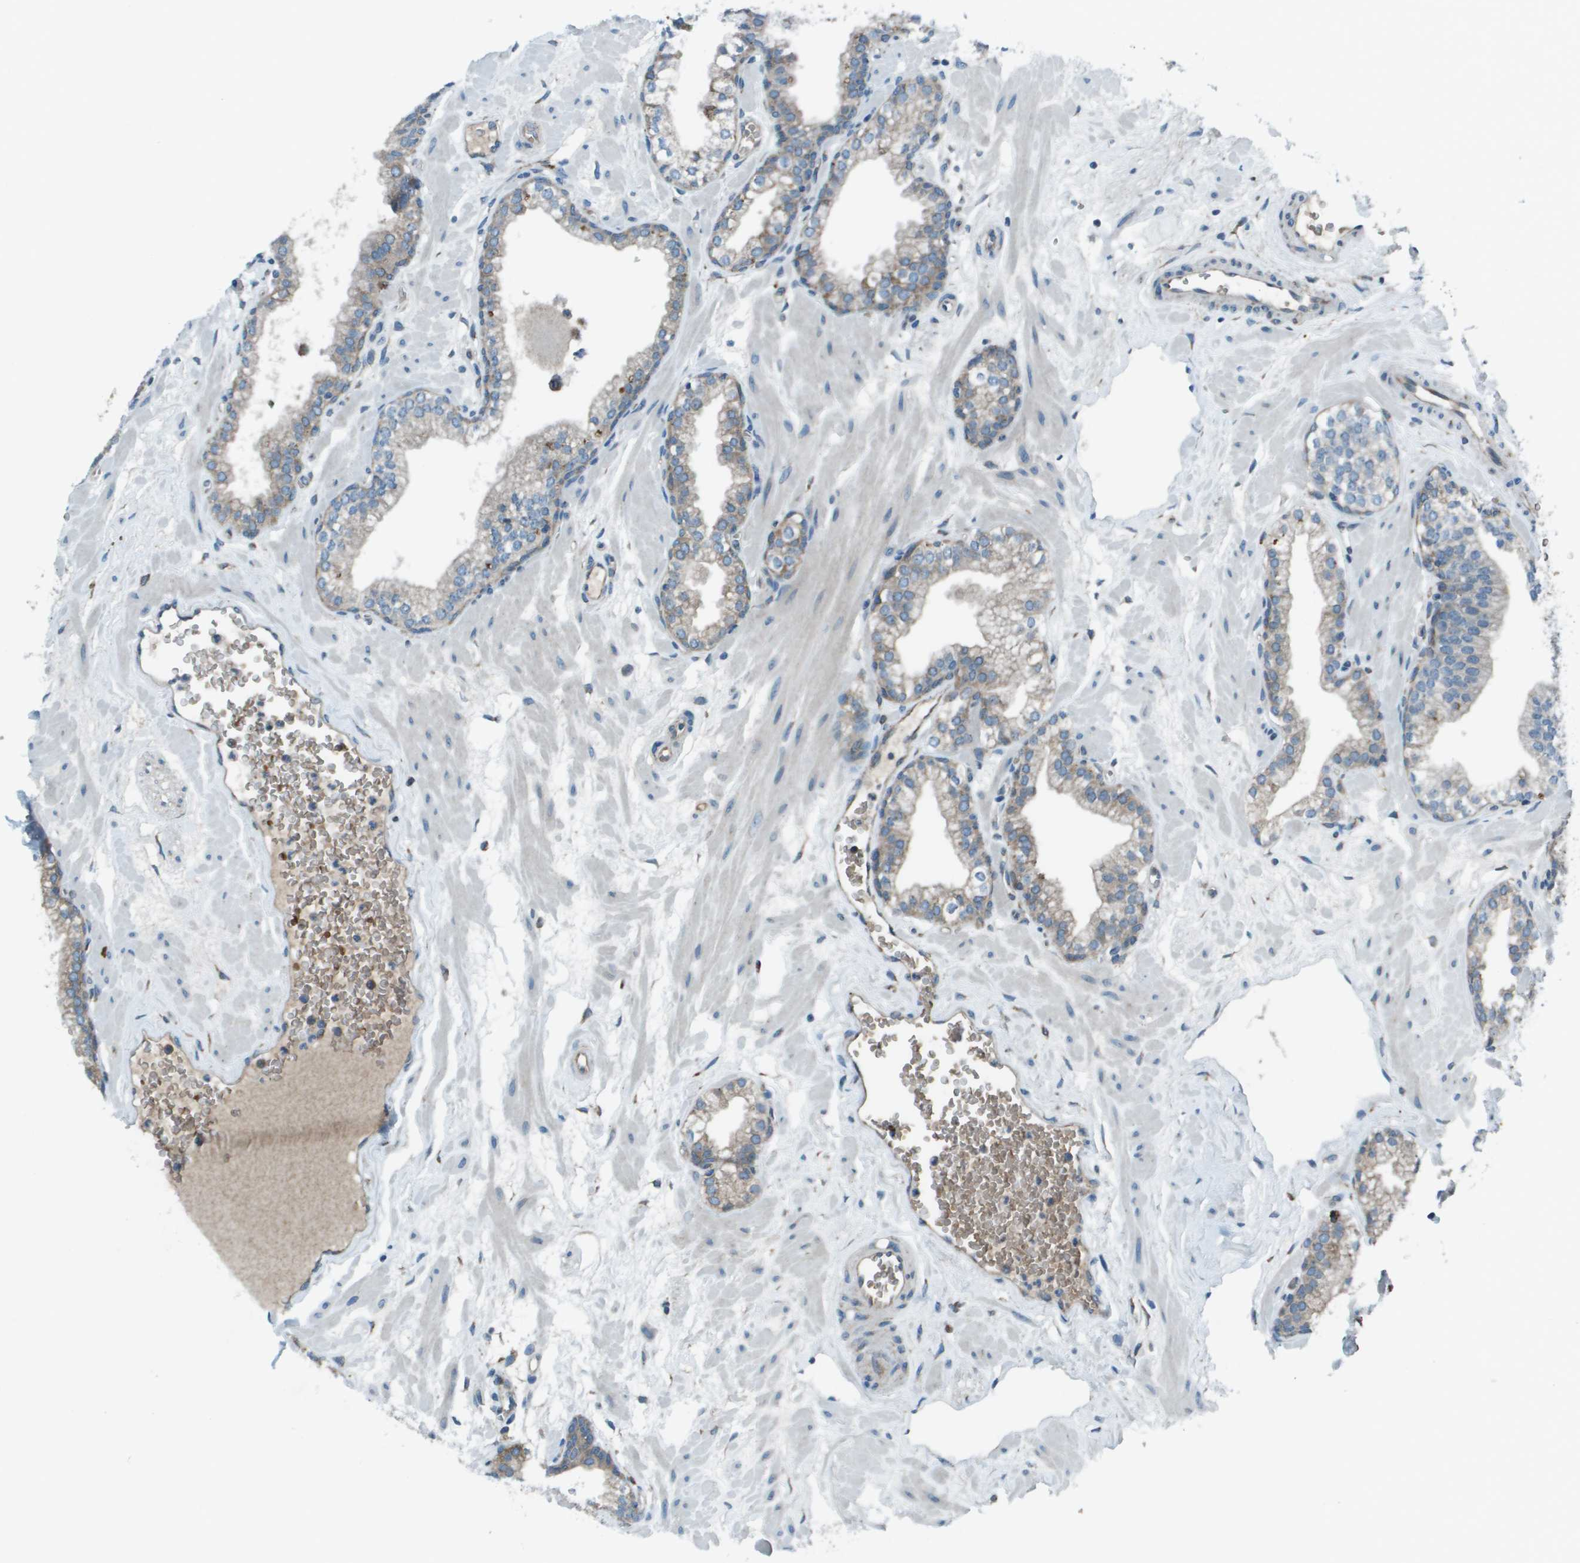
{"staining": {"intensity": "moderate", "quantity": "25%-75%", "location": "cytoplasmic/membranous"}, "tissue": "prostate", "cell_type": "Glandular cells", "image_type": "normal", "snomed": [{"axis": "morphology", "description": "Normal tissue, NOS"}, {"axis": "morphology", "description": "Urothelial carcinoma, Low grade"}, {"axis": "topography", "description": "Urinary bladder"}, {"axis": "topography", "description": "Prostate"}], "caption": "Immunohistochemical staining of unremarkable prostate shows medium levels of moderate cytoplasmic/membranous expression in about 25%-75% of glandular cells. (brown staining indicates protein expression, while blue staining denotes nuclei).", "gene": "UTS2", "patient": {"sex": "male", "age": 60}}